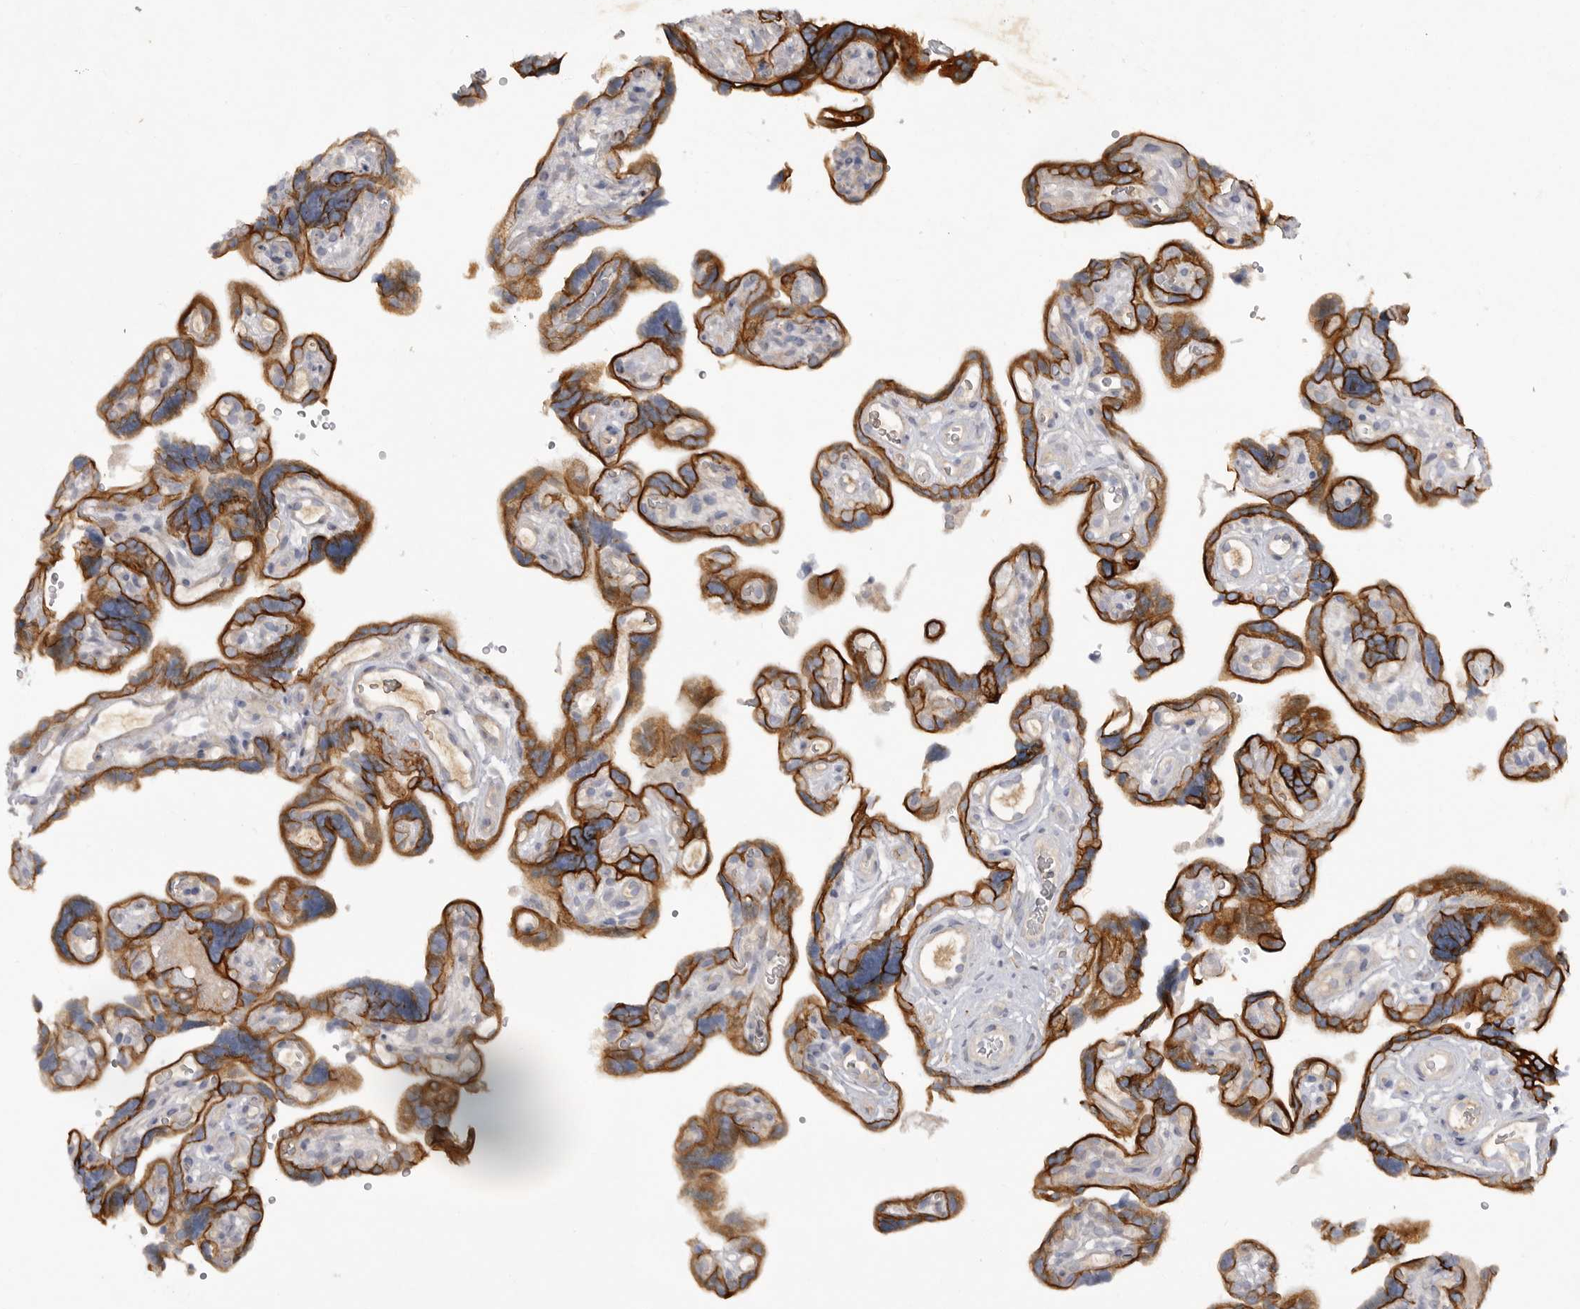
{"staining": {"intensity": "weak", "quantity": ">75%", "location": "cytoplasmic/membranous"}, "tissue": "placenta", "cell_type": "Decidual cells", "image_type": "normal", "snomed": [{"axis": "morphology", "description": "Normal tissue, NOS"}, {"axis": "topography", "description": "Placenta"}], "caption": "Approximately >75% of decidual cells in normal human placenta exhibit weak cytoplasmic/membranous protein expression as visualized by brown immunohistochemical staining.", "gene": "DHDDS", "patient": {"sex": "female", "age": 30}}